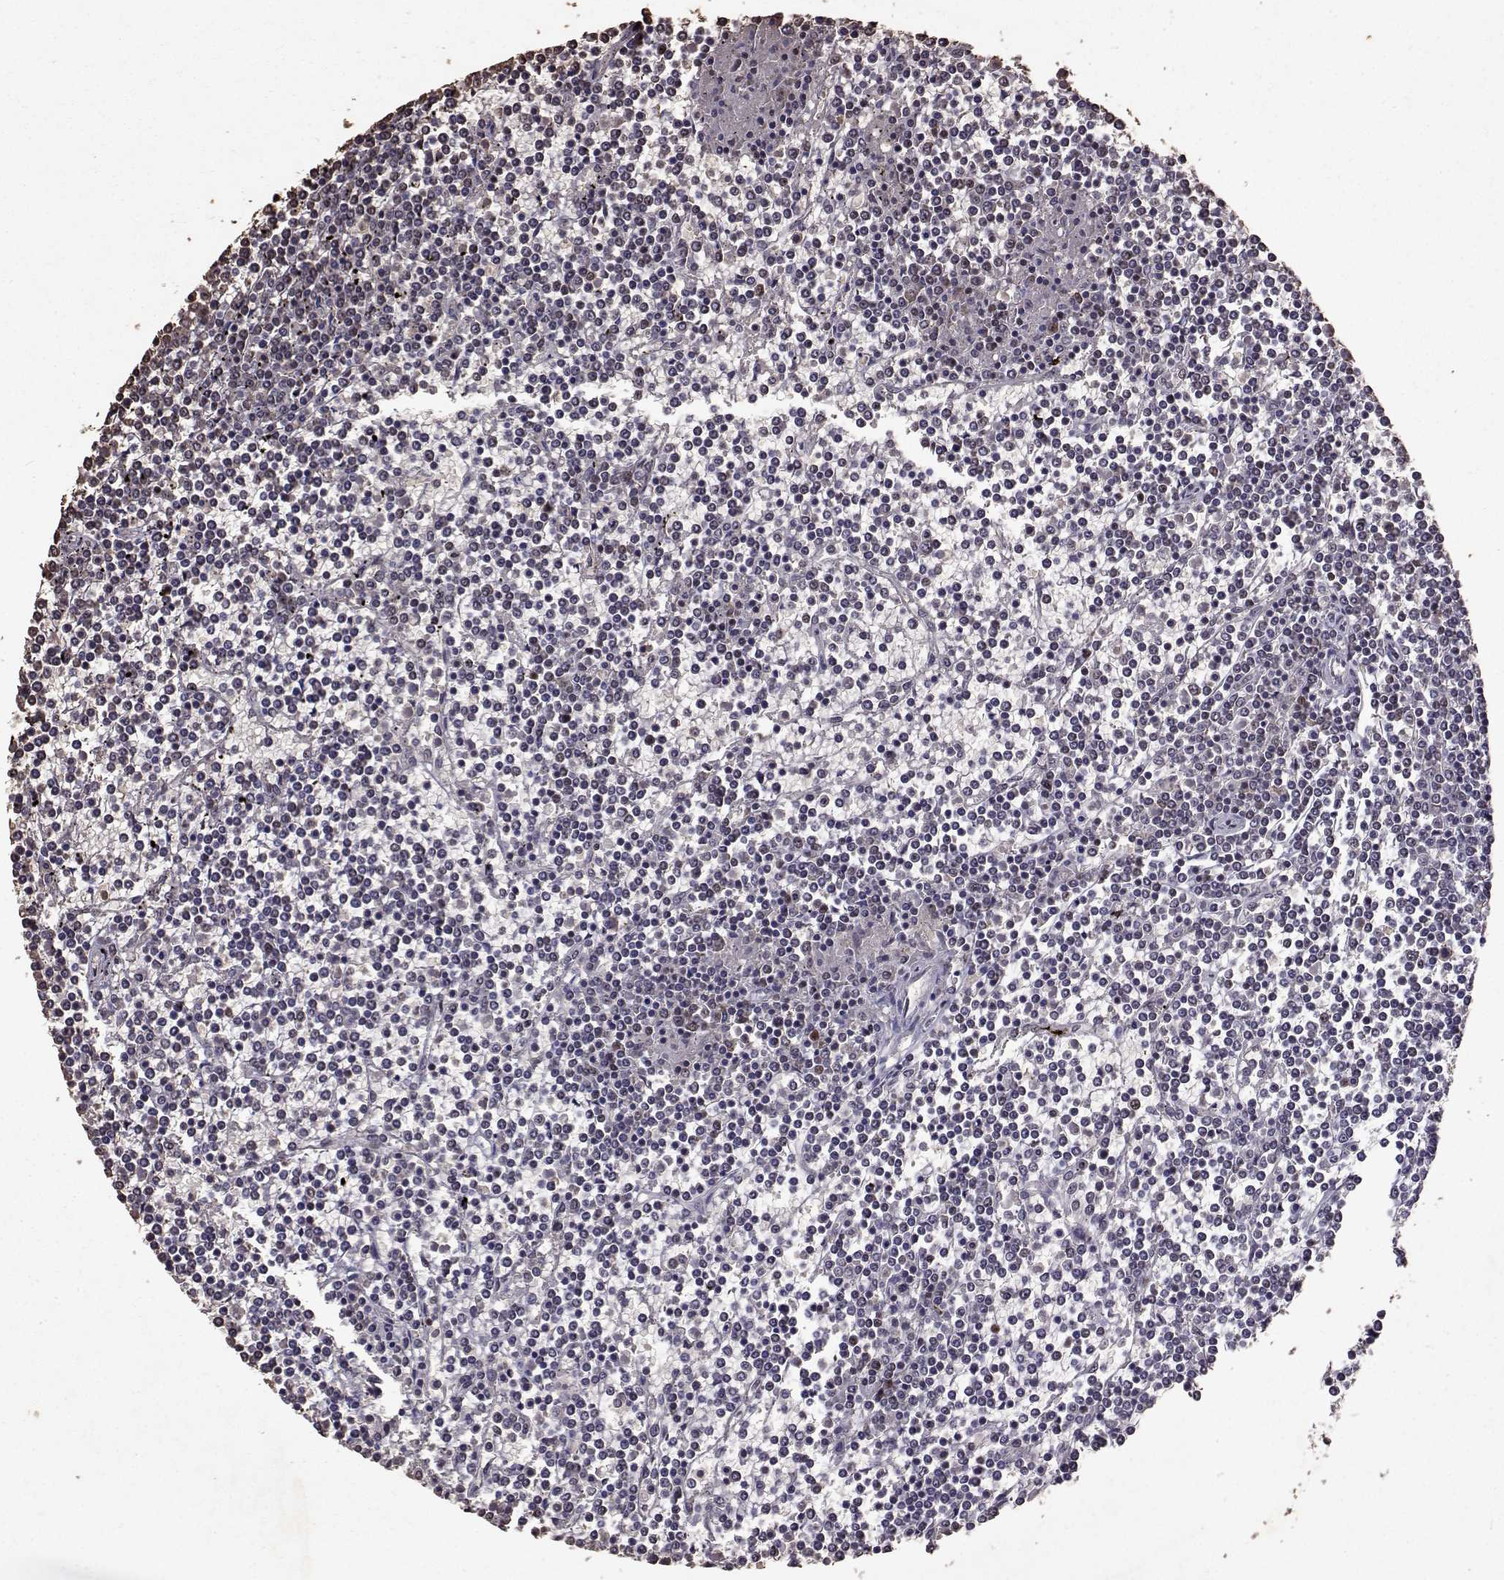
{"staining": {"intensity": "weak", "quantity": "25%-75%", "location": "nuclear"}, "tissue": "lymphoma", "cell_type": "Tumor cells", "image_type": "cancer", "snomed": [{"axis": "morphology", "description": "Malignant lymphoma, non-Hodgkin's type, Low grade"}, {"axis": "topography", "description": "Spleen"}], "caption": "A brown stain shows weak nuclear expression of a protein in human lymphoma tumor cells. (DAB = brown stain, brightfield microscopy at high magnification).", "gene": "TOE1", "patient": {"sex": "female", "age": 19}}